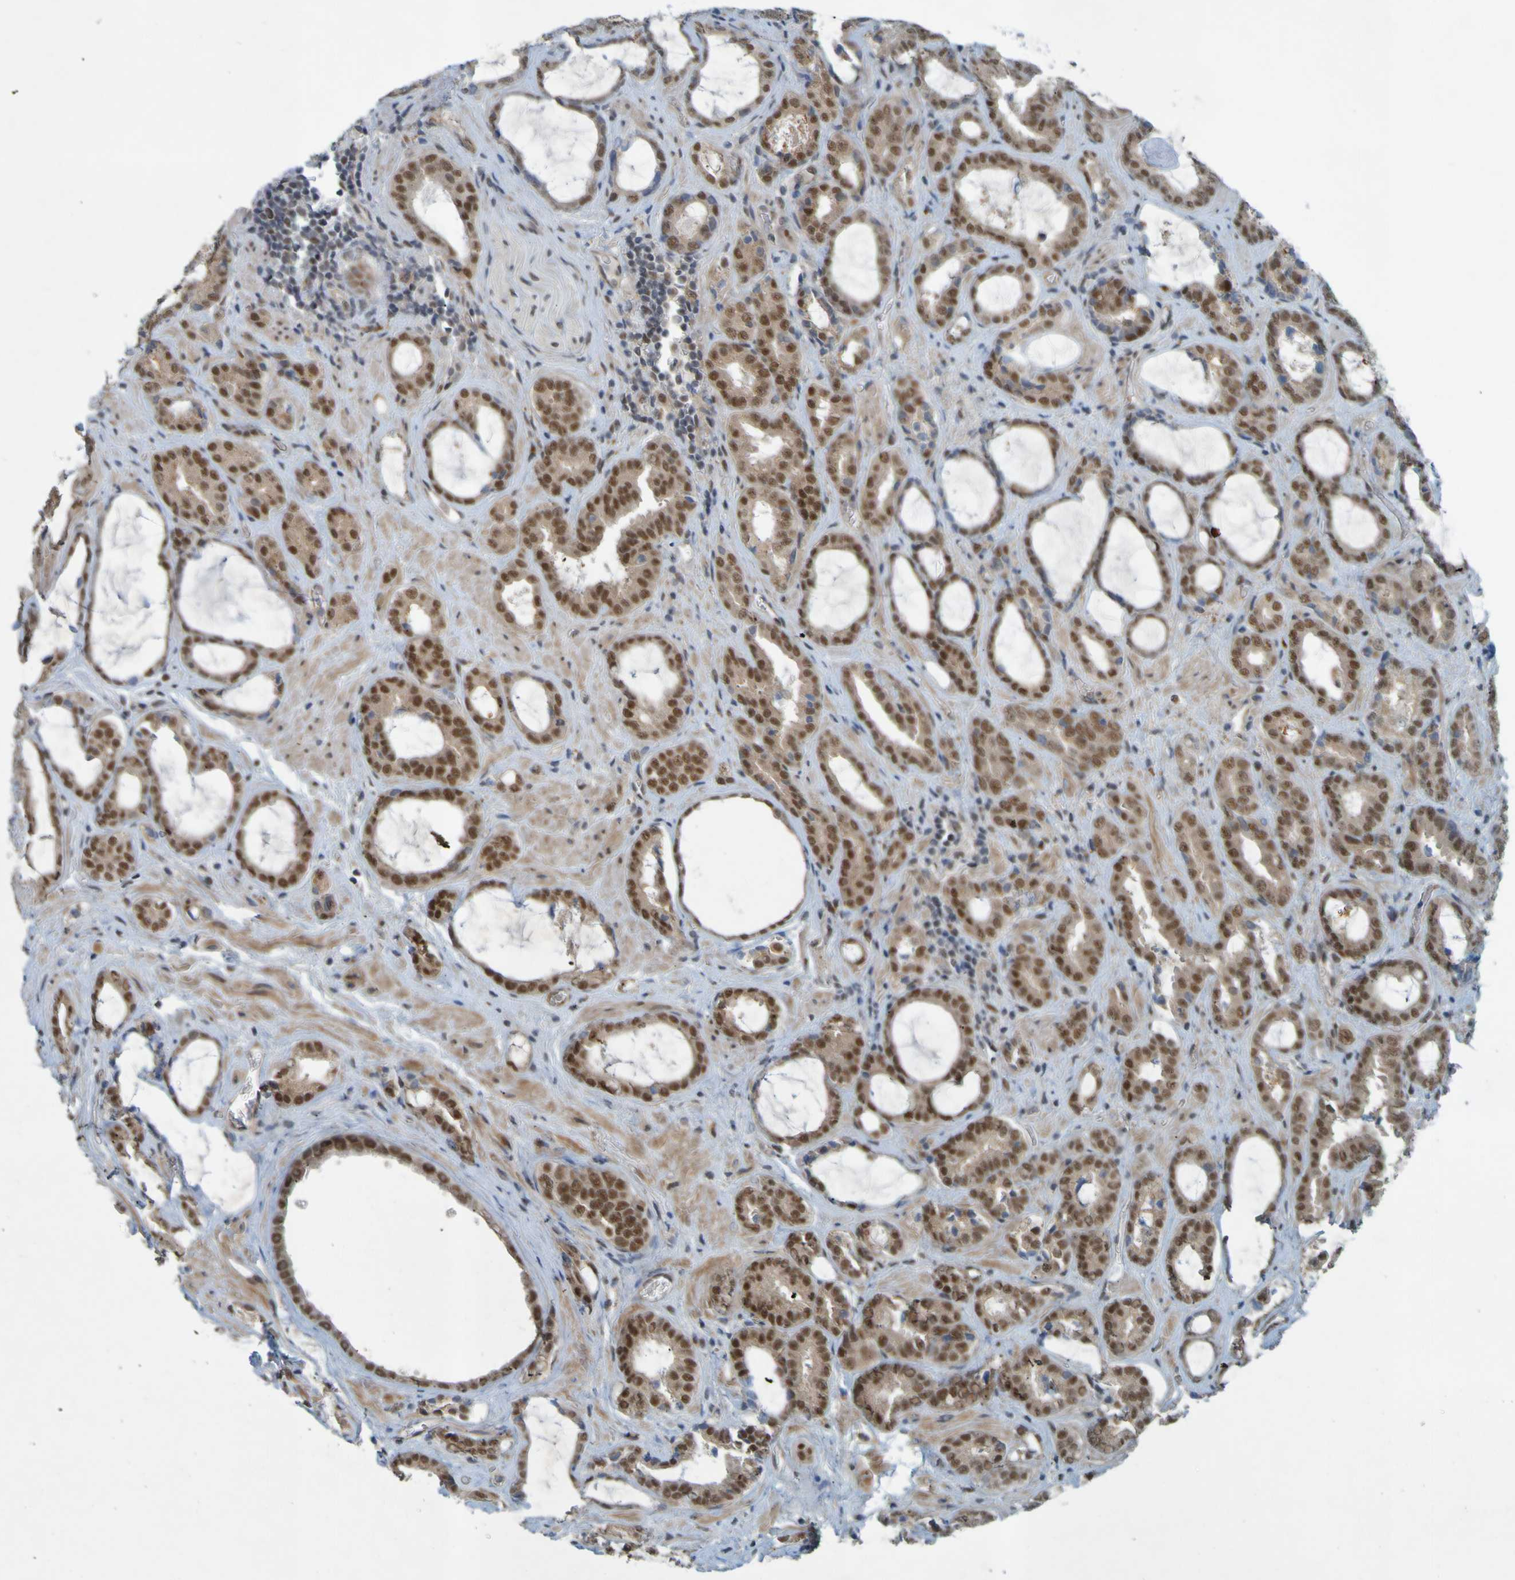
{"staining": {"intensity": "moderate", "quantity": ">75%", "location": "cytoplasmic/membranous,nuclear"}, "tissue": "prostate cancer", "cell_type": "Tumor cells", "image_type": "cancer", "snomed": [{"axis": "morphology", "description": "Adenocarcinoma, Low grade"}, {"axis": "topography", "description": "Prostate"}], "caption": "Protein analysis of prostate cancer tissue demonstrates moderate cytoplasmic/membranous and nuclear staining in about >75% of tumor cells. The staining was performed using DAB, with brown indicating positive protein expression. Nuclei are stained blue with hematoxylin.", "gene": "MCPH1", "patient": {"sex": "male", "age": 60}}